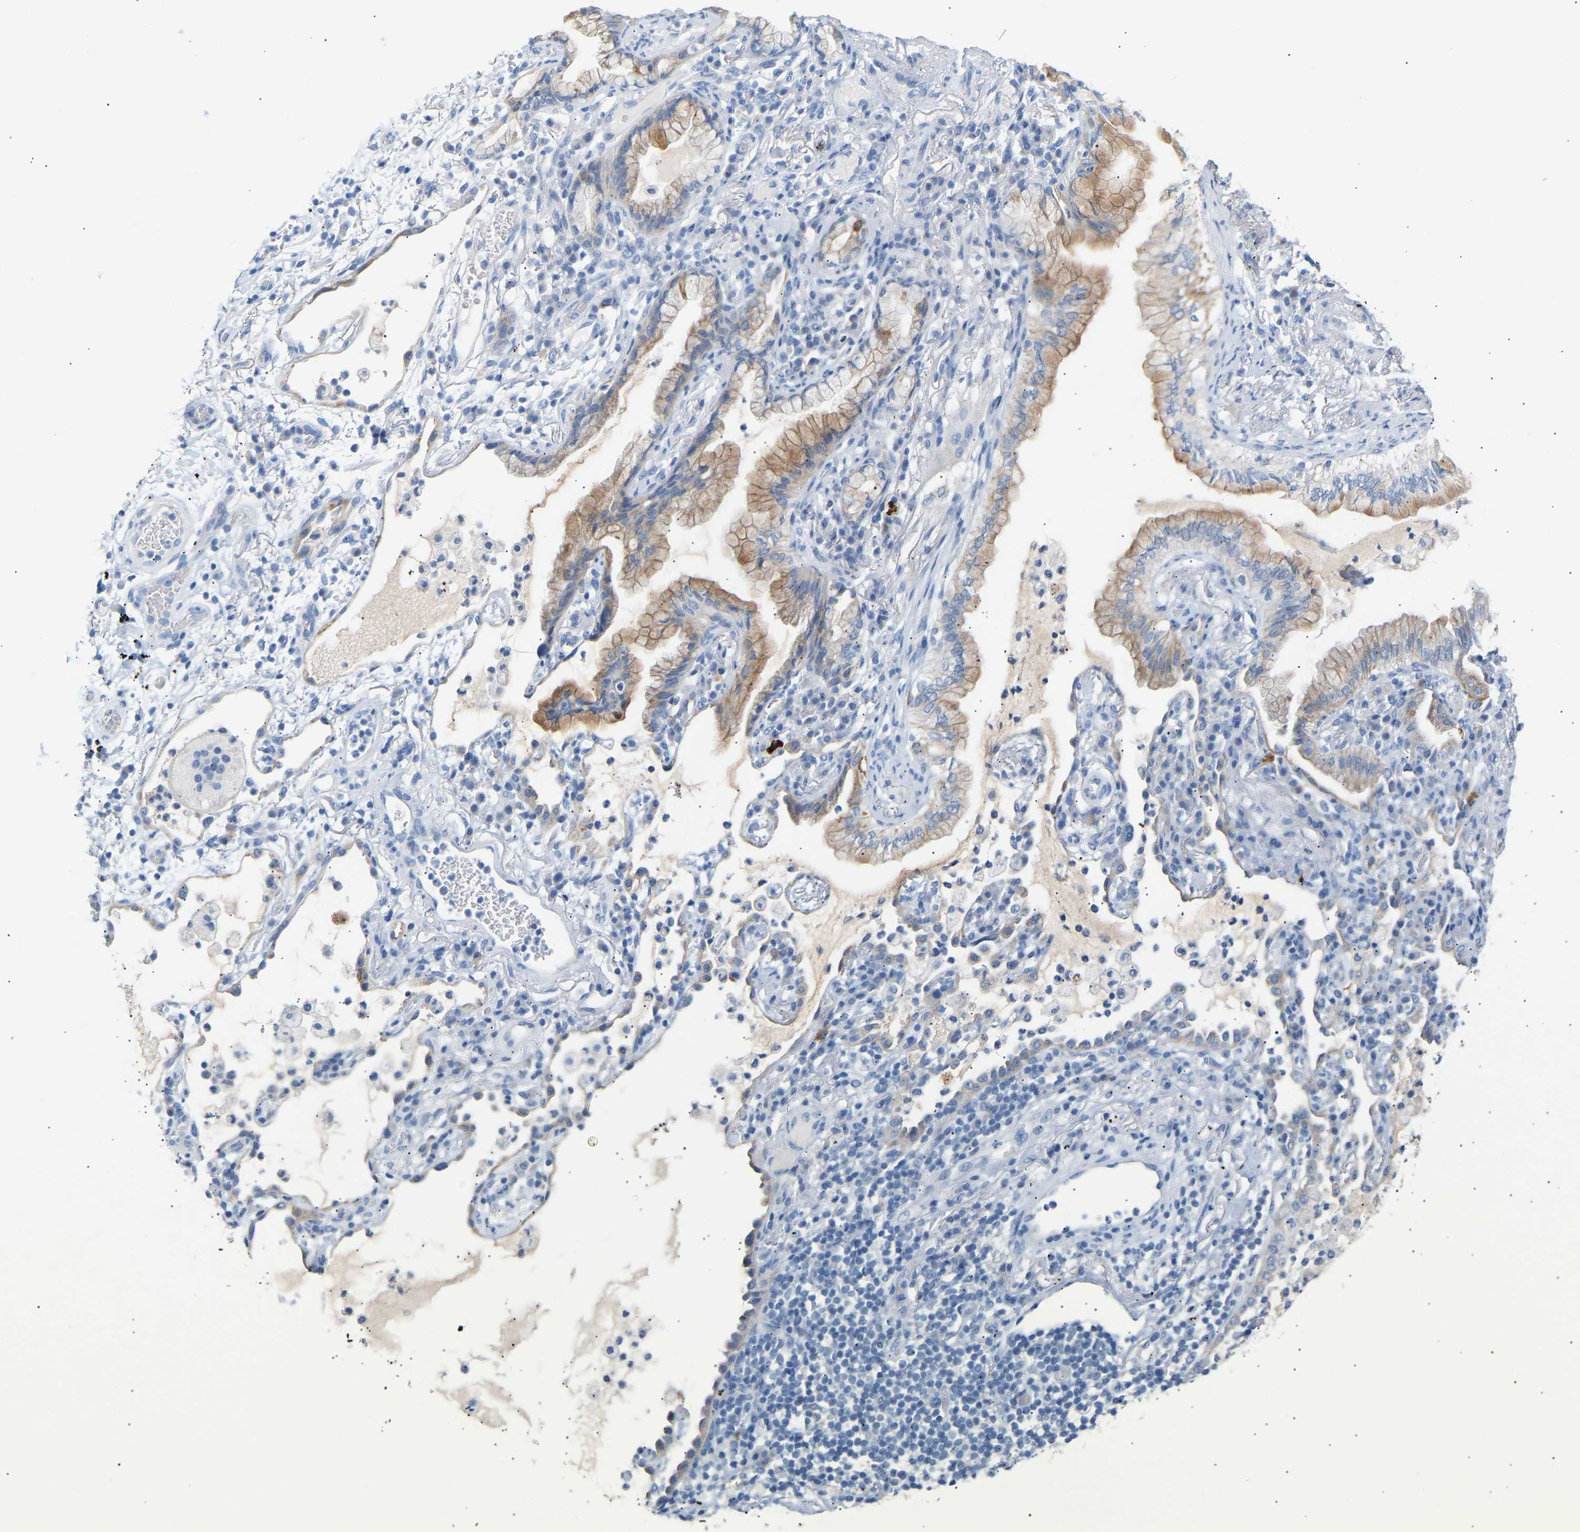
{"staining": {"intensity": "weak", "quantity": ">75%", "location": "cytoplasmic/membranous"}, "tissue": "lung cancer", "cell_type": "Tumor cells", "image_type": "cancer", "snomed": [{"axis": "morphology", "description": "Adenocarcinoma, NOS"}, {"axis": "topography", "description": "Lung"}], "caption": "A histopathology image of adenocarcinoma (lung) stained for a protein reveals weak cytoplasmic/membranous brown staining in tumor cells.", "gene": "PEX1", "patient": {"sex": "female", "age": 70}}